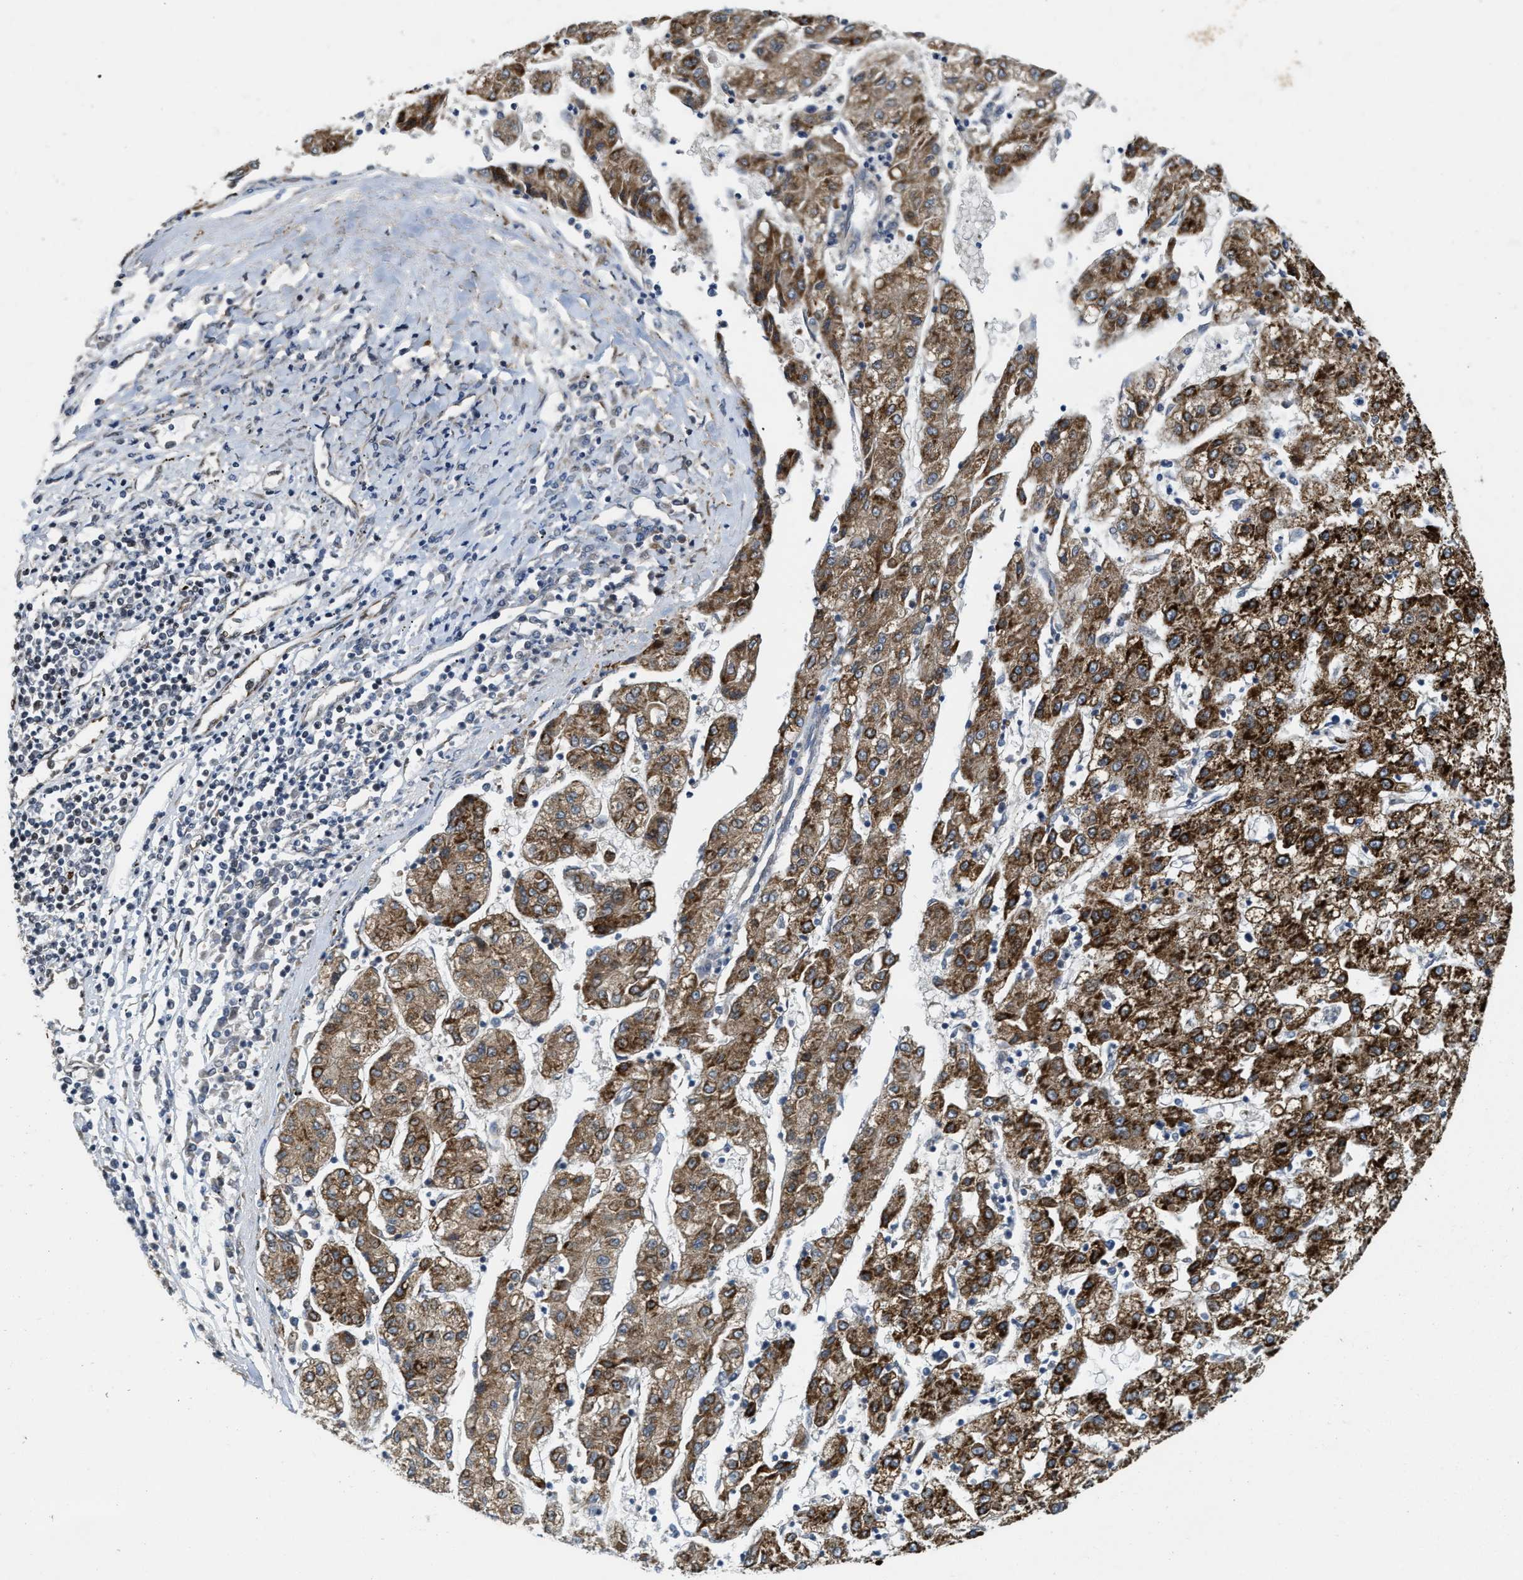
{"staining": {"intensity": "moderate", "quantity": ">75%", "location": "cytoplasmic/membranous"}, "tissue": "liver cancer", "cell_type": "Tumor cells", "image_type": "cancer", "snomed": [{"axis": "morphology", "description": "Carcinoma, Hepatocellular, NOS"}, {"axis": "topography", "description": "Liver"}], "caption": "Immunohistochemical staining of liver cancer reveals medium levels of moderate cytoplasmic/membranous positivity in approximately >75% of tumor cells.", "gene": "ZNF250", "patient": {"sex": "male", "age": 72}}